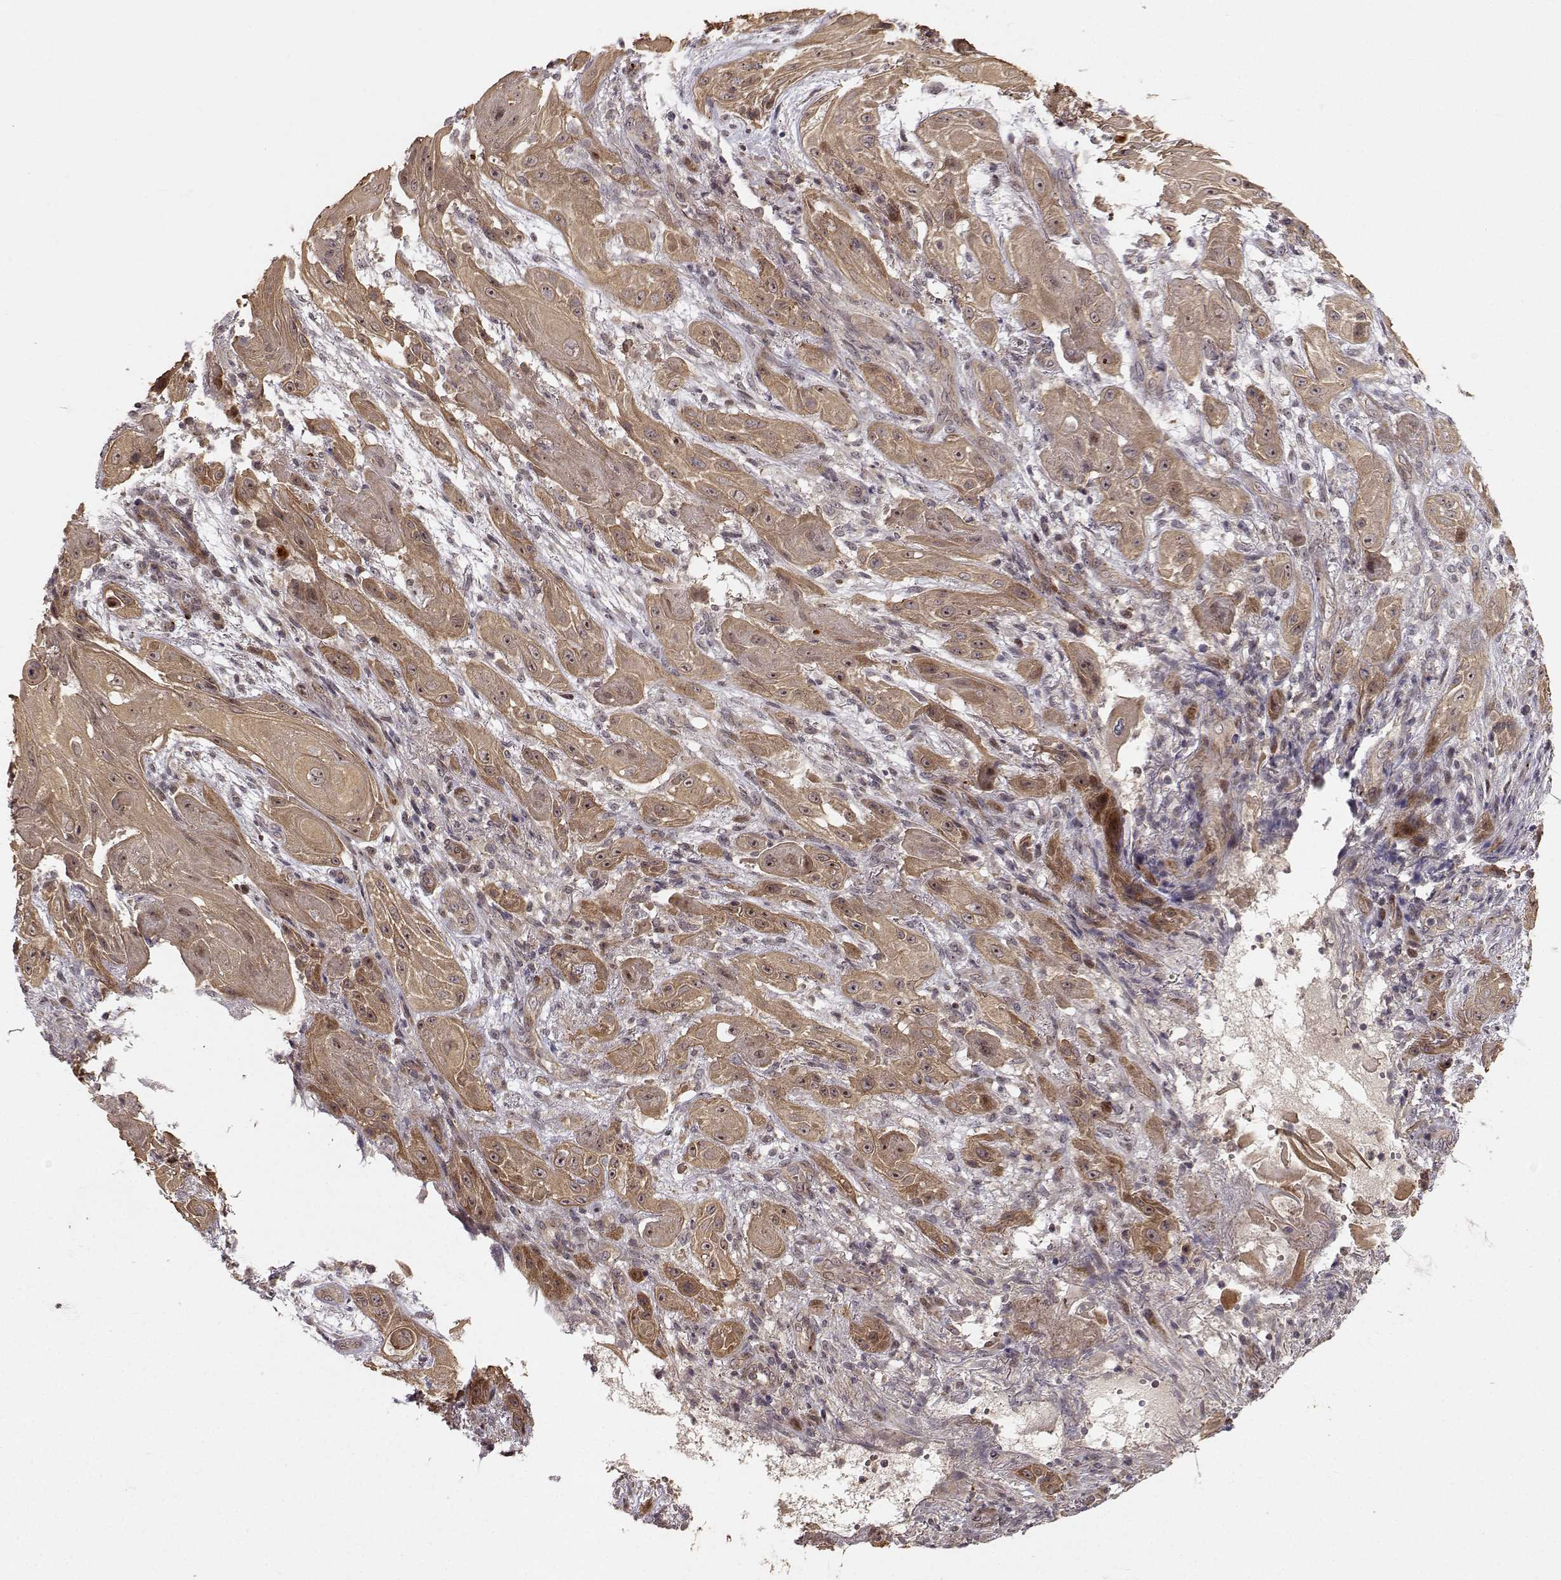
{"staining": {"intensity": "moderate", "quantity": "25%-75%", "location": "cytoplasmic/membranous"}, "tissue": "skin cancer", "cell_type": "Tumor cells", "image_type": "cancer", "snomed": [{"axis": "morphology", "description": "Squamous cell carcinoma, NOS"}, {"axis": "topography", "description": "Skin"}], "caption": "Tumor cells demonstrate moderate cytoplasmic/membranous staining in about 25%-75% of cells in skin cancer (squamous cell carcinoma). The staining is performed using DAB brown chromogen to label protein expression. The nuclei are counter-stained blue using hematoxylin.", "gene": "APC", "patient": {"sex": "male", "age": 62}}